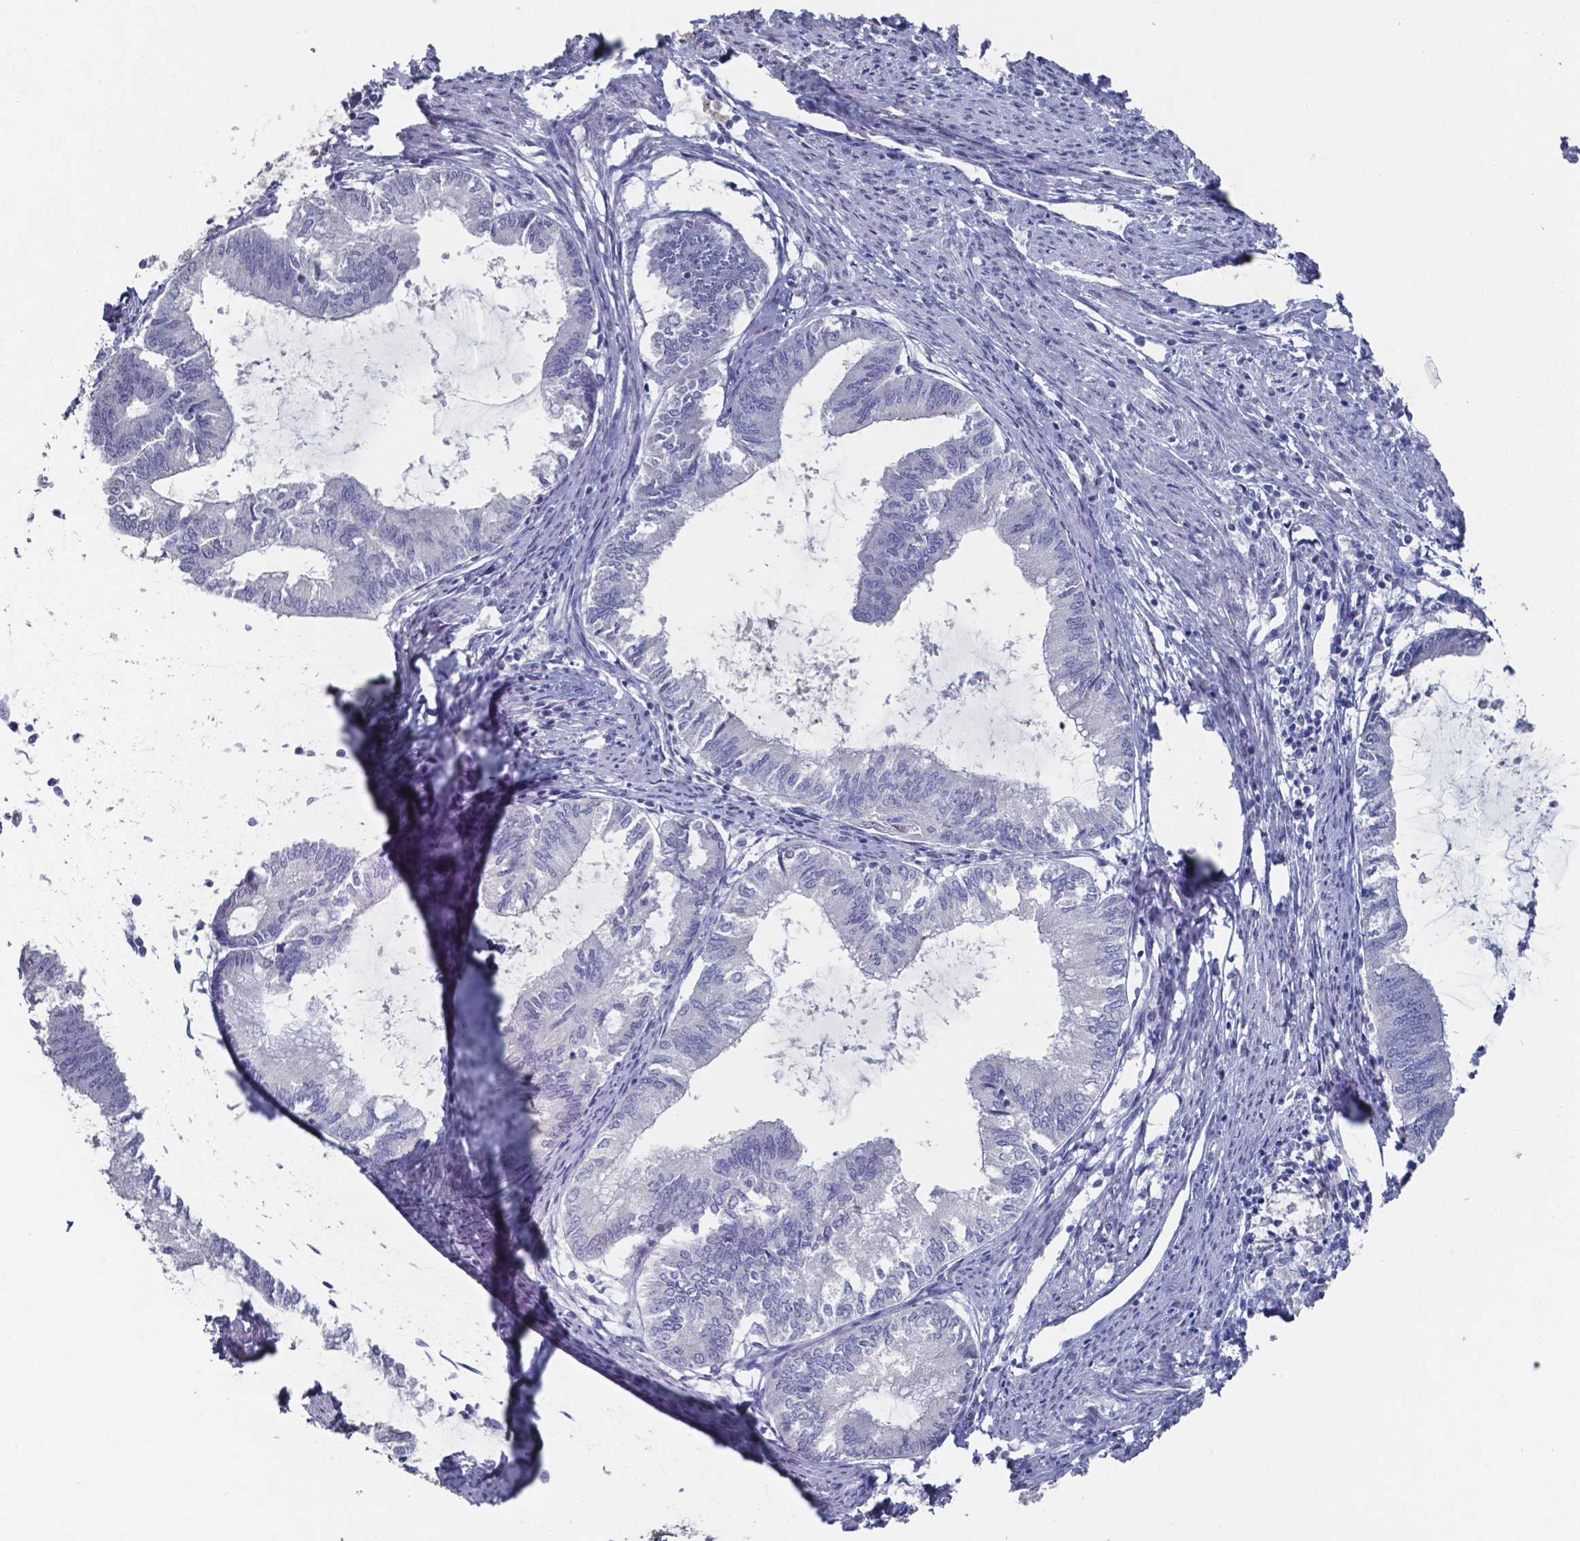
{"staining": {"intensity": "negative", "quantity": "none", "location": "none"}, "tissue": "endometrial cancer", "cell_type": "Tumor cells", "image_type": "cancer", "snomed": [{"axis": "morphology", "description": "Adenocarcinoma, NOS"}, {"axis": "topography", "description": "Endometrium"}], "caption": "Immunohistochemistry (IHC) of endometrial adenocarcinoma displays no positivity in tumor cells.", "gene": "PLA2R1", "patient": {"sex": "female", "age": 86}}